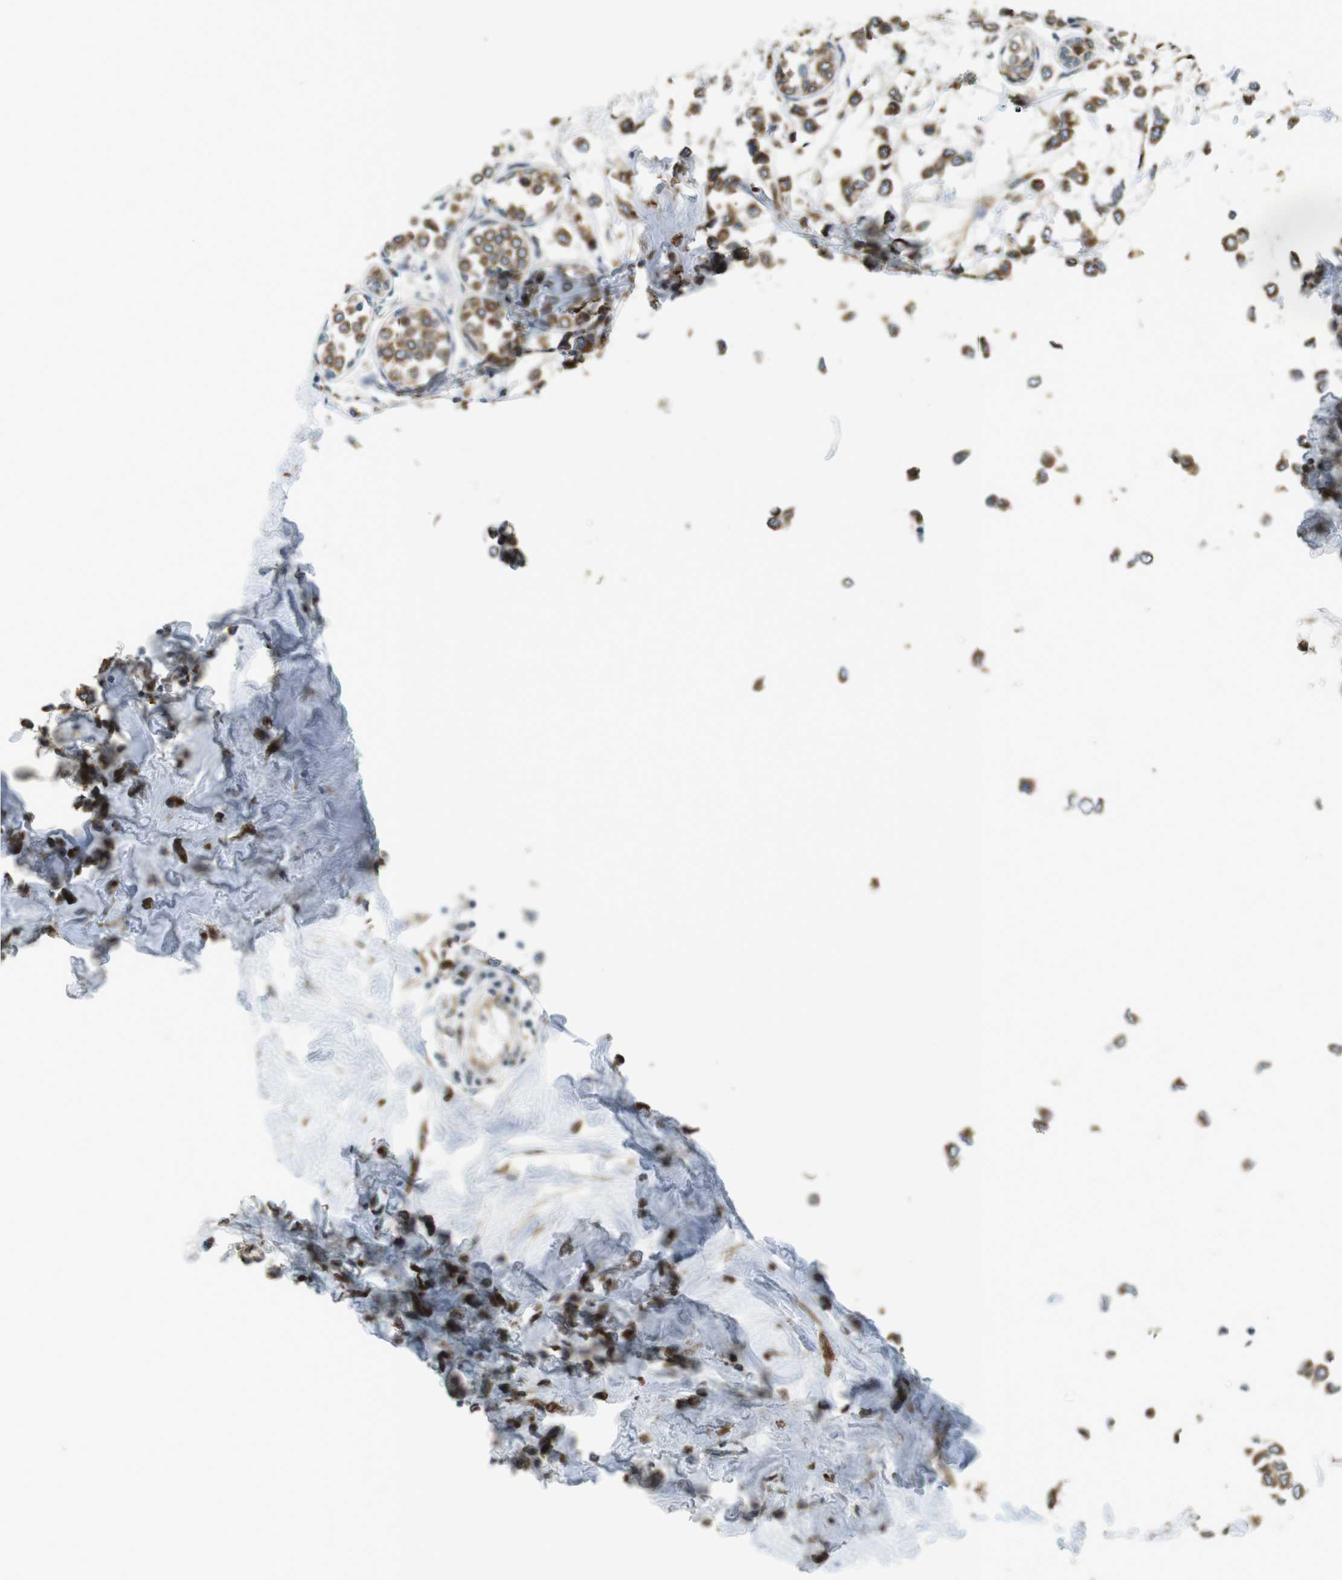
{"staining": {"intensity": "moderate", "quantity": ">75%", "location": "cytoplasmic/membranous"}, "tissue": "breast cancer", "cell_type": "Tumor cells", "image_type": "cancer", "snomed": [{"axis": "morphology", "description": "Lobular carcinoma"}, {"axis": "topography", "description": "Breast"}], "caption": "DAB (3,3'-diaminobenzidine) immunohistochemical staining of human lobular carcinoma (breast) demonstrates moderate cytoplasmic/membranous protein positivity in approximately >75% of tumor cells. (DAB = brown stain, brightfield microscopy at high magnification).", "gene": "TMEM143", "patient": {"sex": "female", "age": 51}}